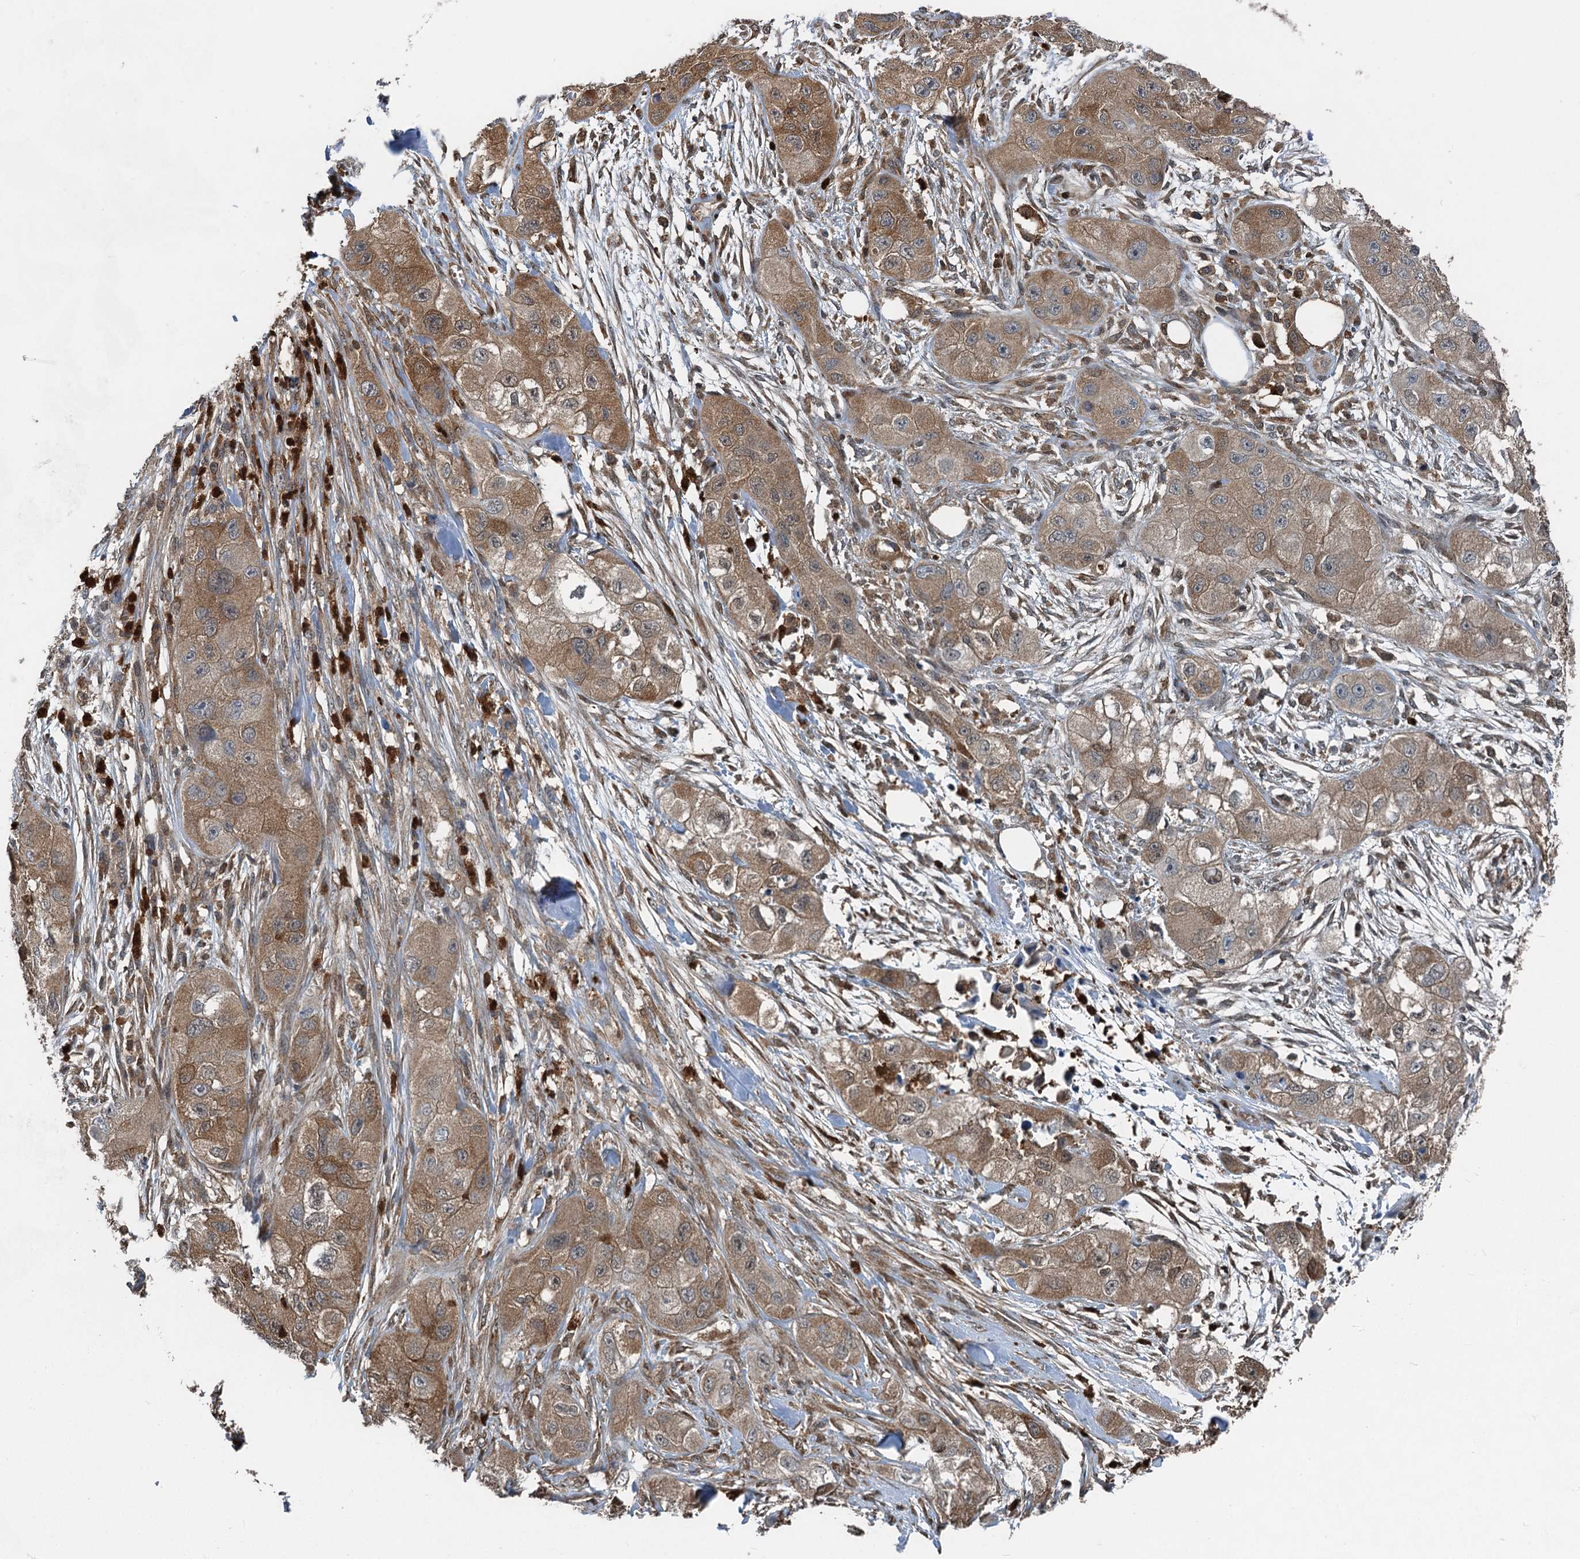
{"staining": {"intensity": "moderate", "quantity": ">75%", "location": "cytoplasmic/membranous"}, "tissue": "skin cancer", "cell_type": "Tumor cells", "image_type": "cancer", "snomed": [{"axis": "morphology", "description": "Squamous cell carcinoma, NOS"}, {"axis": "topography", "description": "Skin"}, {"axis": "topography", "description": "Subcutis"}], "caption": "Skin squamous cell carcinoma stained with a brown dye demonstrates moderate cytoplasmic/membranous positive staining in approximately >75% of tumor cells.", "gene": "GPI", "patient": {"sex": "male", "age": 73}}